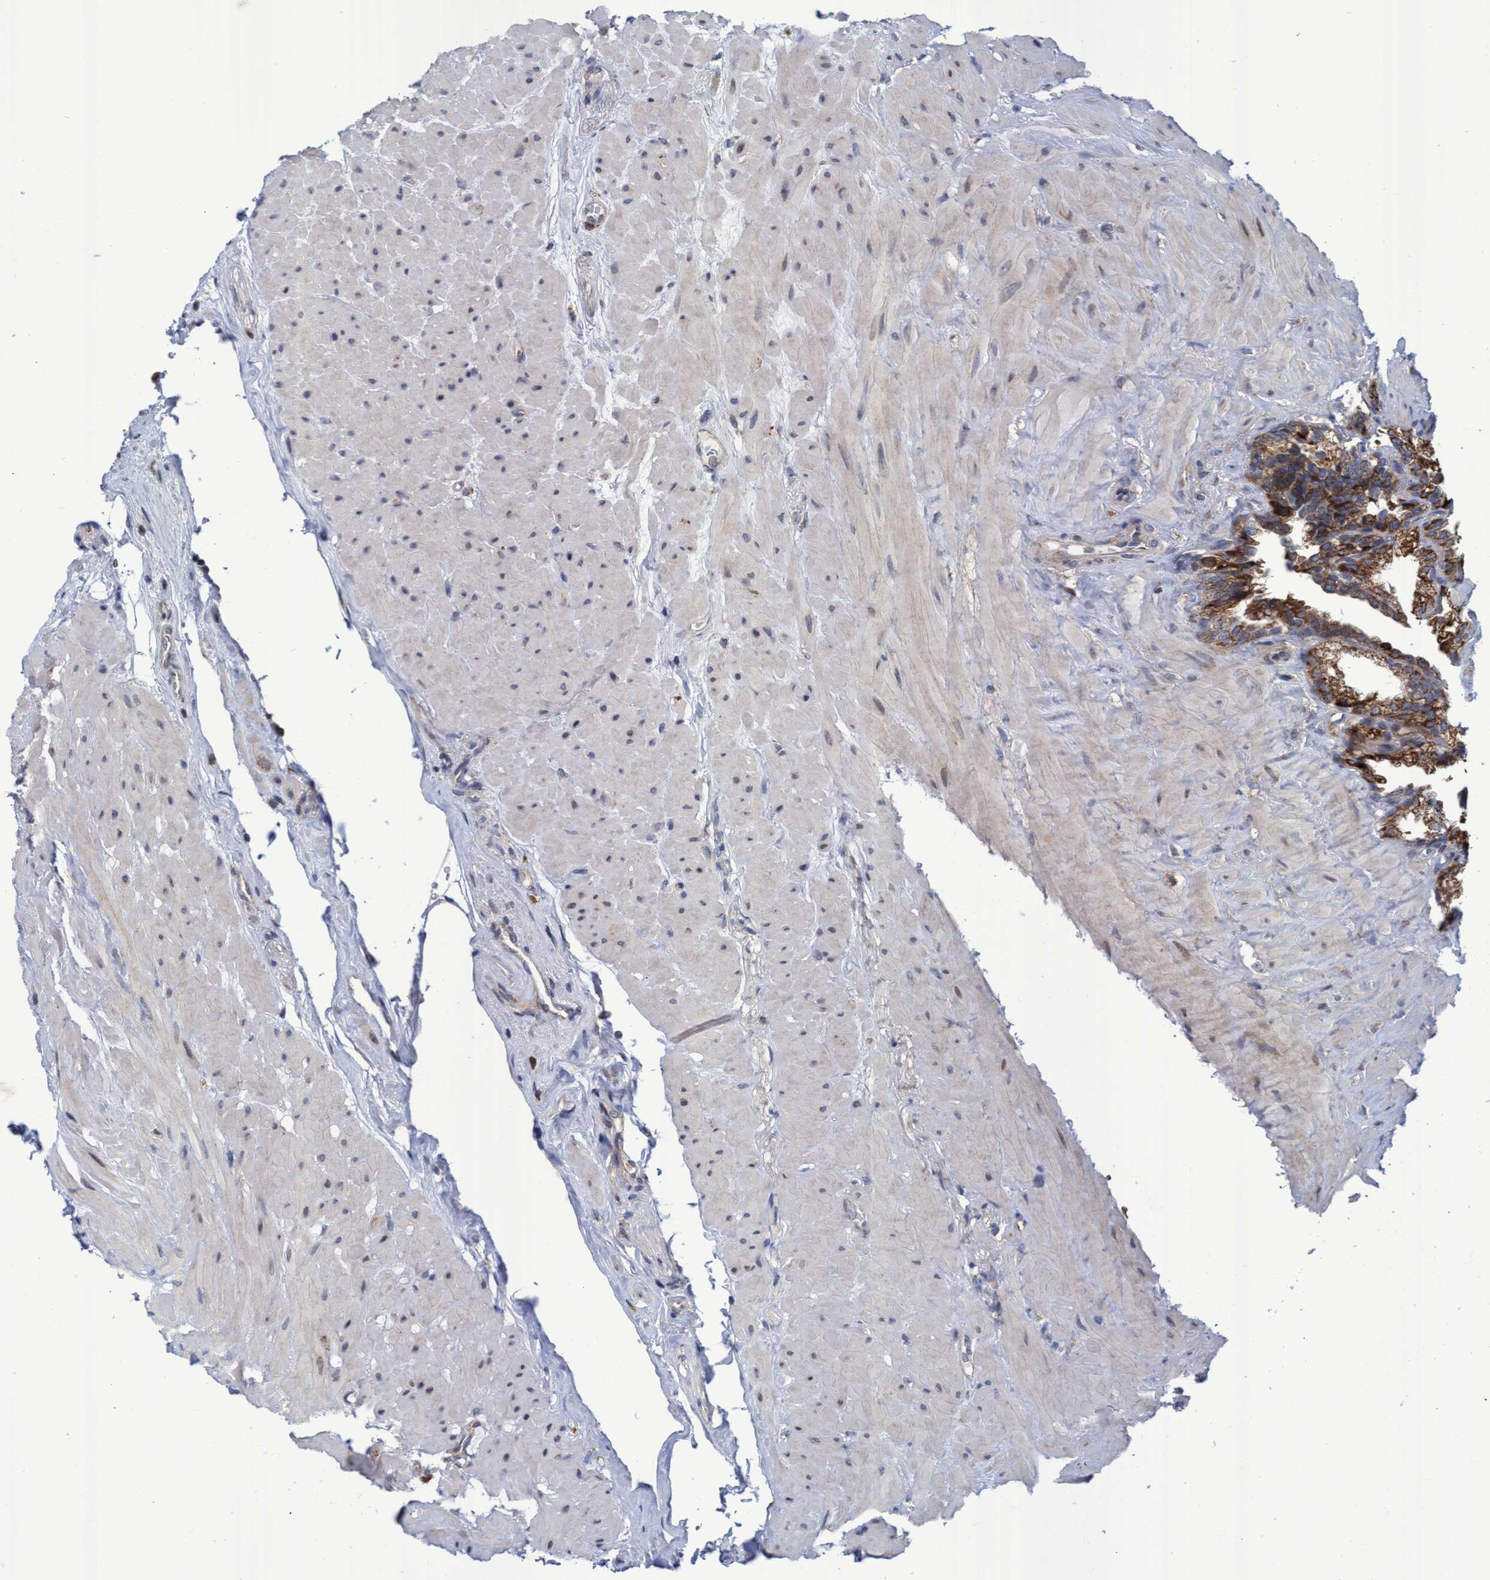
{"staining": {"intensity": "moderate", "quantity": ">75%", "location": "cytoplasmic/membranous"}, "tissue": "seminal vesicle", "cell_type": "Glandular cells", "image_type": "normal", "snomed": [{"axis": "morphology", "description": "Normal tissue, NOS"}, {"axis": "topography", "description": "Seminal veicle"}], "caption": "A brown stain shows moderate cytoplasmic/membranous expression of a protein in glandular cells of benign seminal vesicle. The protein of interest is shown in brown color, while the nuclei are stained blue.", "gene": "NAT16", "patient": {"sex": "male", "age": 68}}